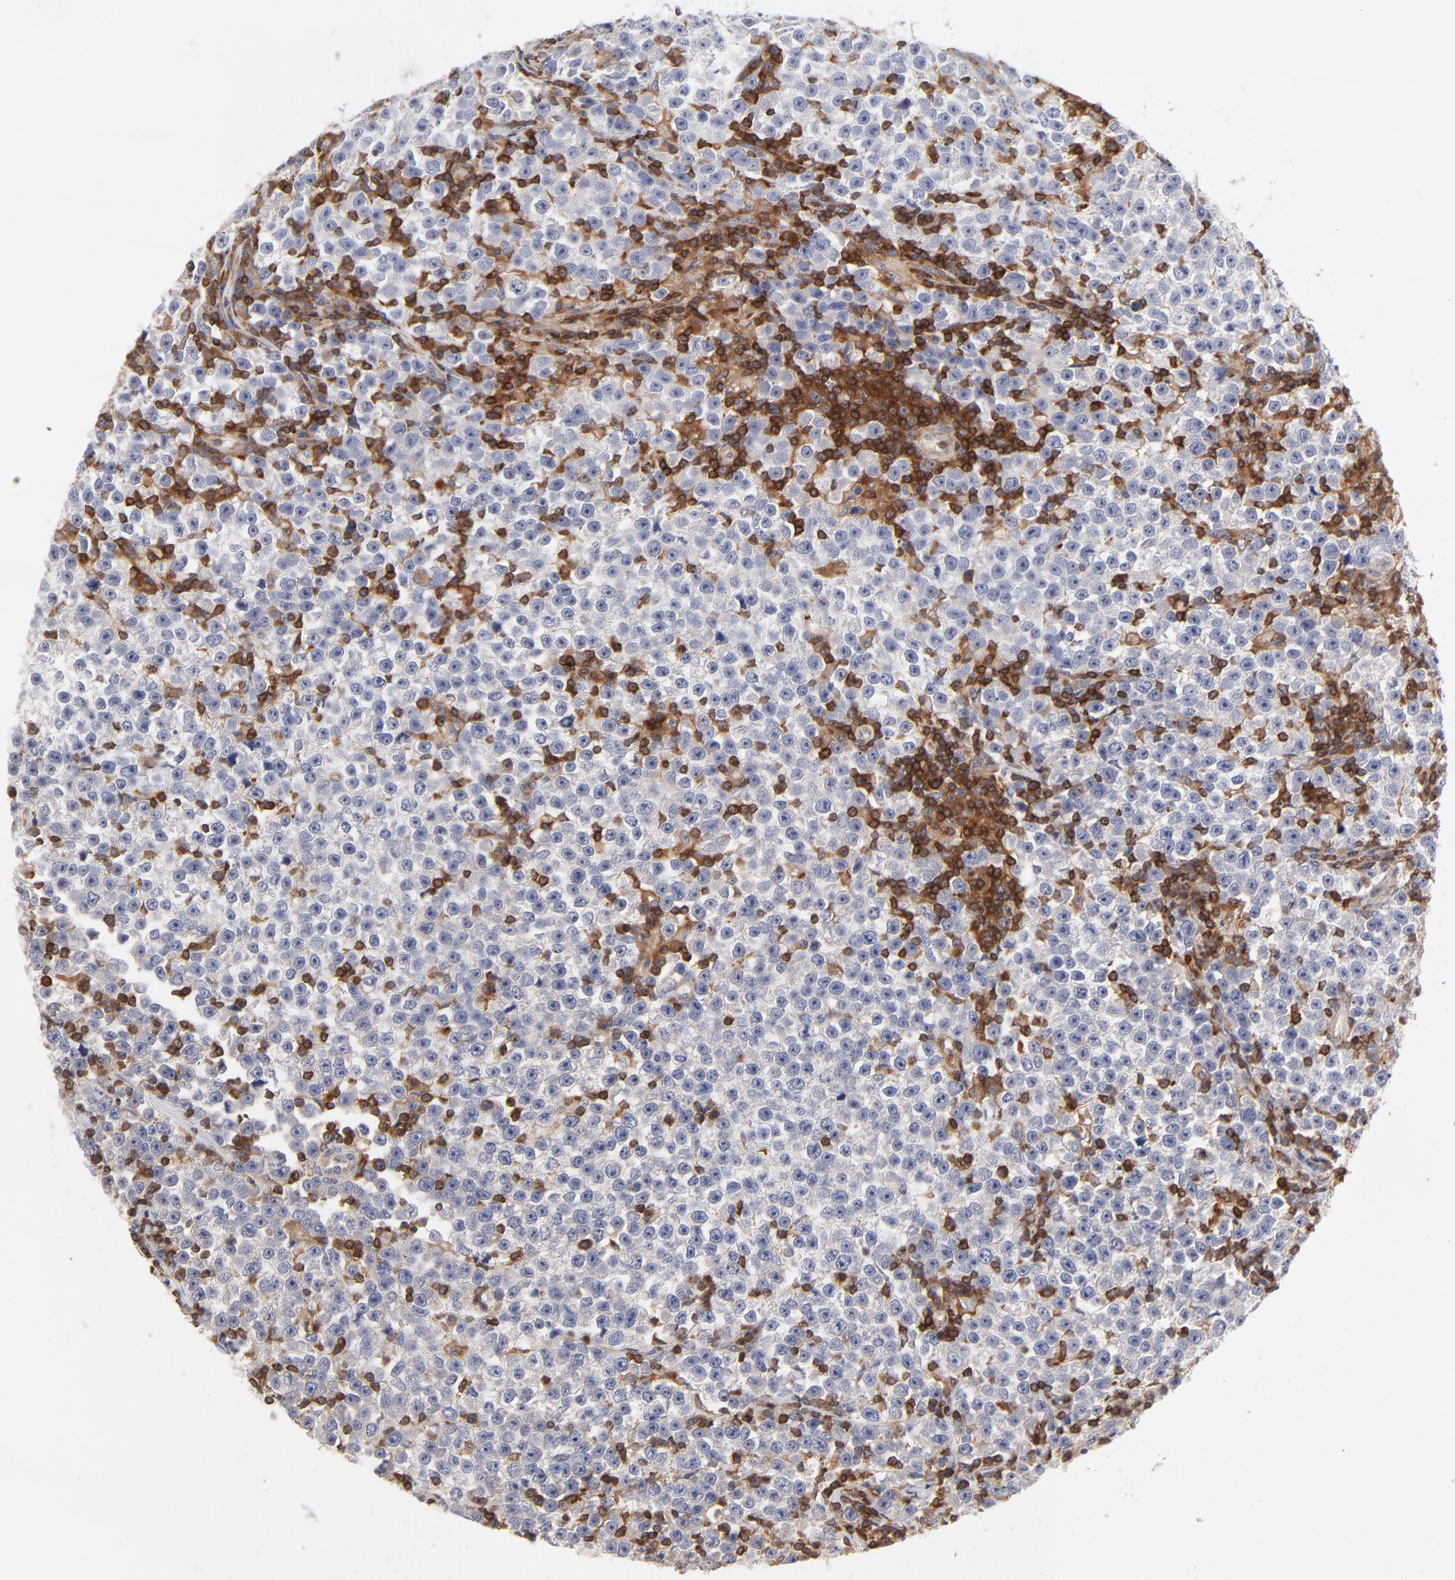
{"staining": {"intensity": "negative", "quantity": "none", "location": "none"}, "tissue": "testis cancer", "cell_type": "Tumor cells", "image_type": "cancer", "snomed": [{"axis": "morphology", "description": "Seminoma, NOS"}, {"axis": "topography", "description": "Testis"}], "caption": "An immunohistochemistry micrograph of testis cancer is shown. There is no staining in tumor cells of testis cancer. The staining is performed using DAB (3,3'-diaminobenzidine) brown chromogen with nuclei counter-stained in using hematoxylin.", "gene": "WIPF1", "patient": {"sex": "male", "age": 43}}